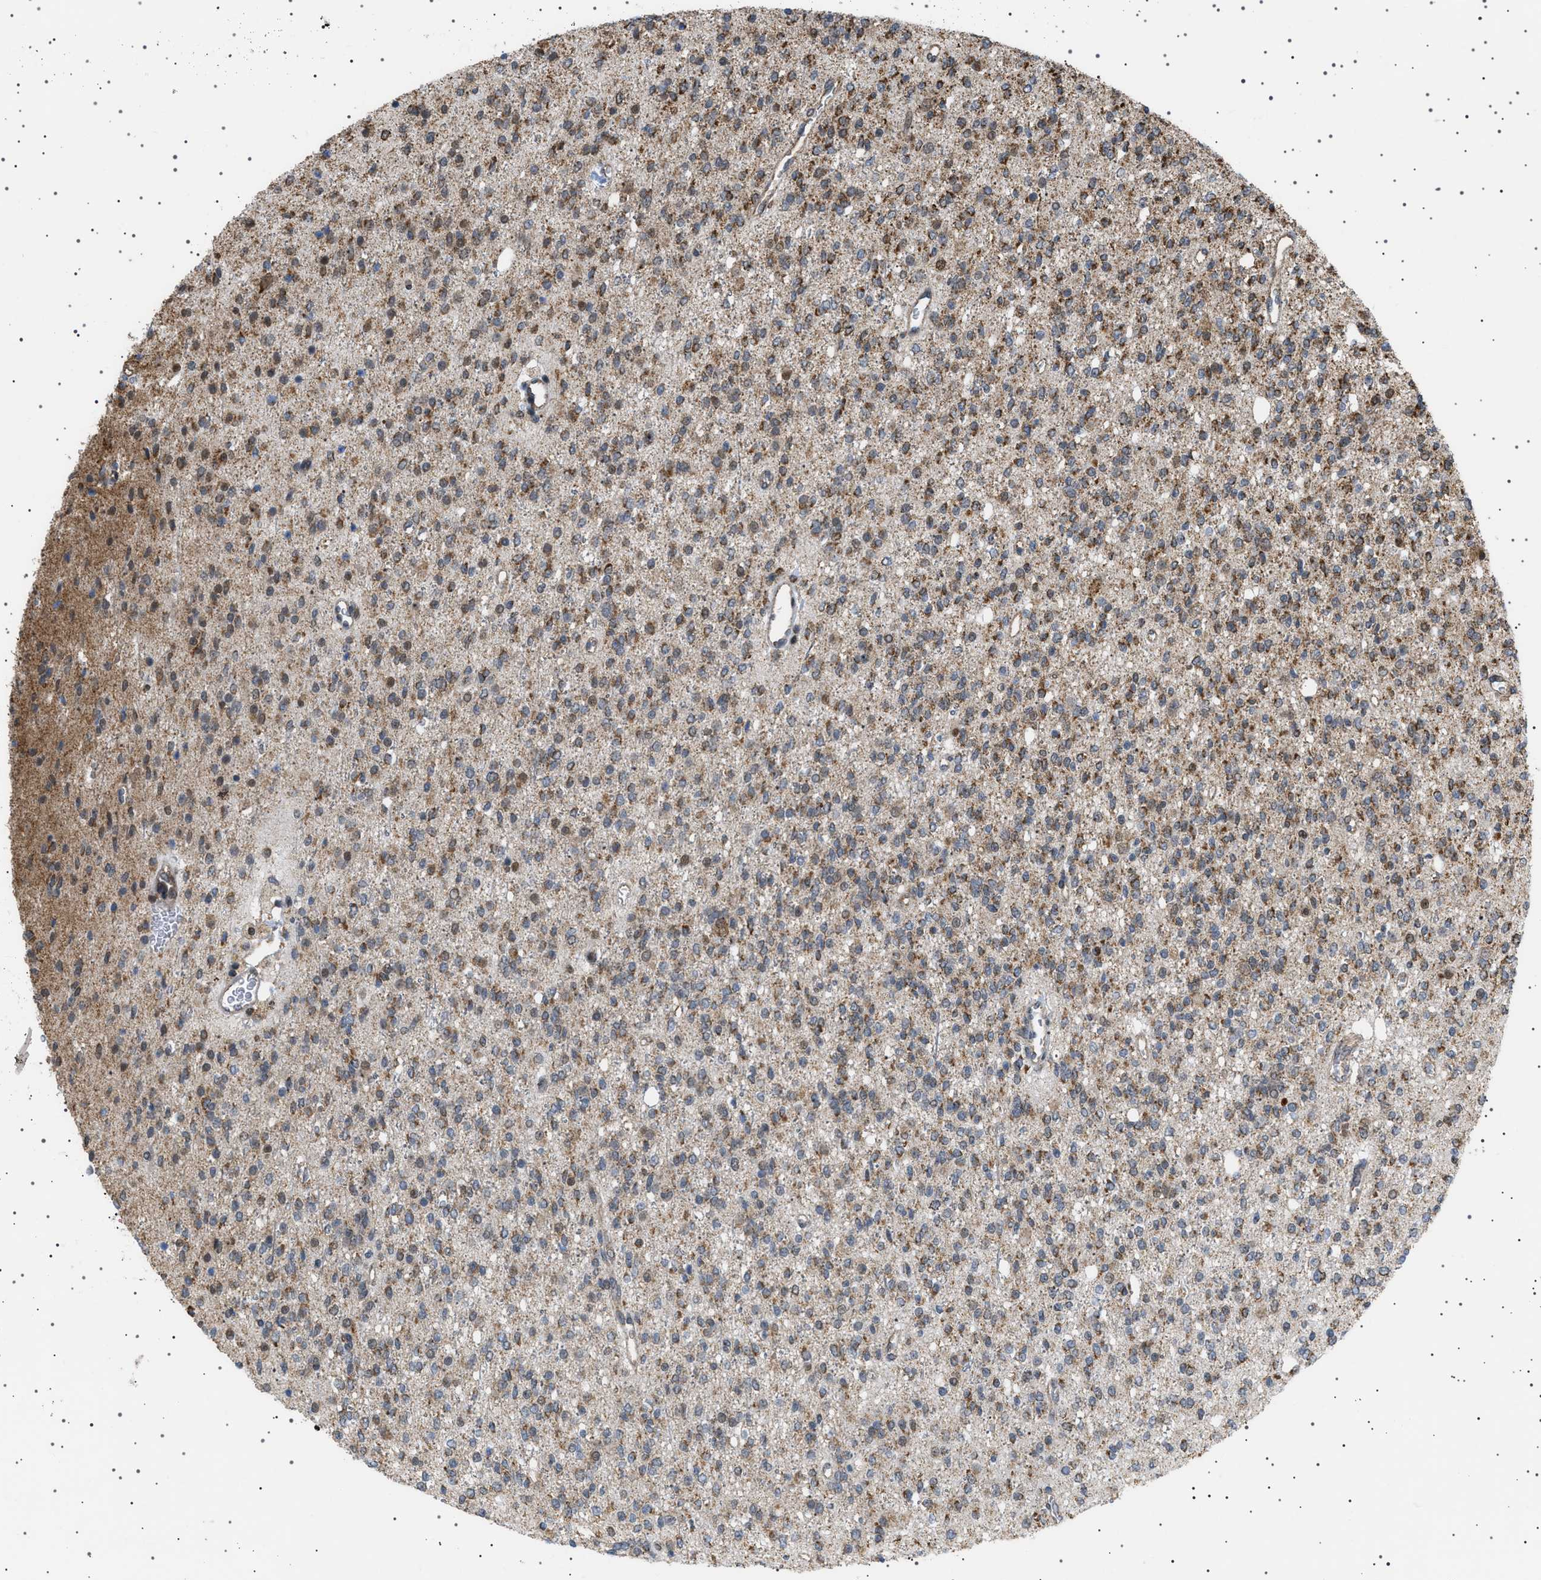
{"staining": {"intensity": "moderate", "quantity": "25%-75%", "location": "cytoplasmic/membranous"}, "tissue": "glioma", "cell_type": "Tumor cells", "image_type": "cancer", "snomed": [{"axis": "morphology", "description": "Glioma, malignant, High grade"}, {"axis": "topography", "description": "Brain"}], "caption": "A brown stain highlights moderate cytoplasmic/membranous staining of a protein in human glioma tumor cells. Nuclei are stained in blue.", "gene": "MELK", "patient": {"sex": "male", "age": 34}}